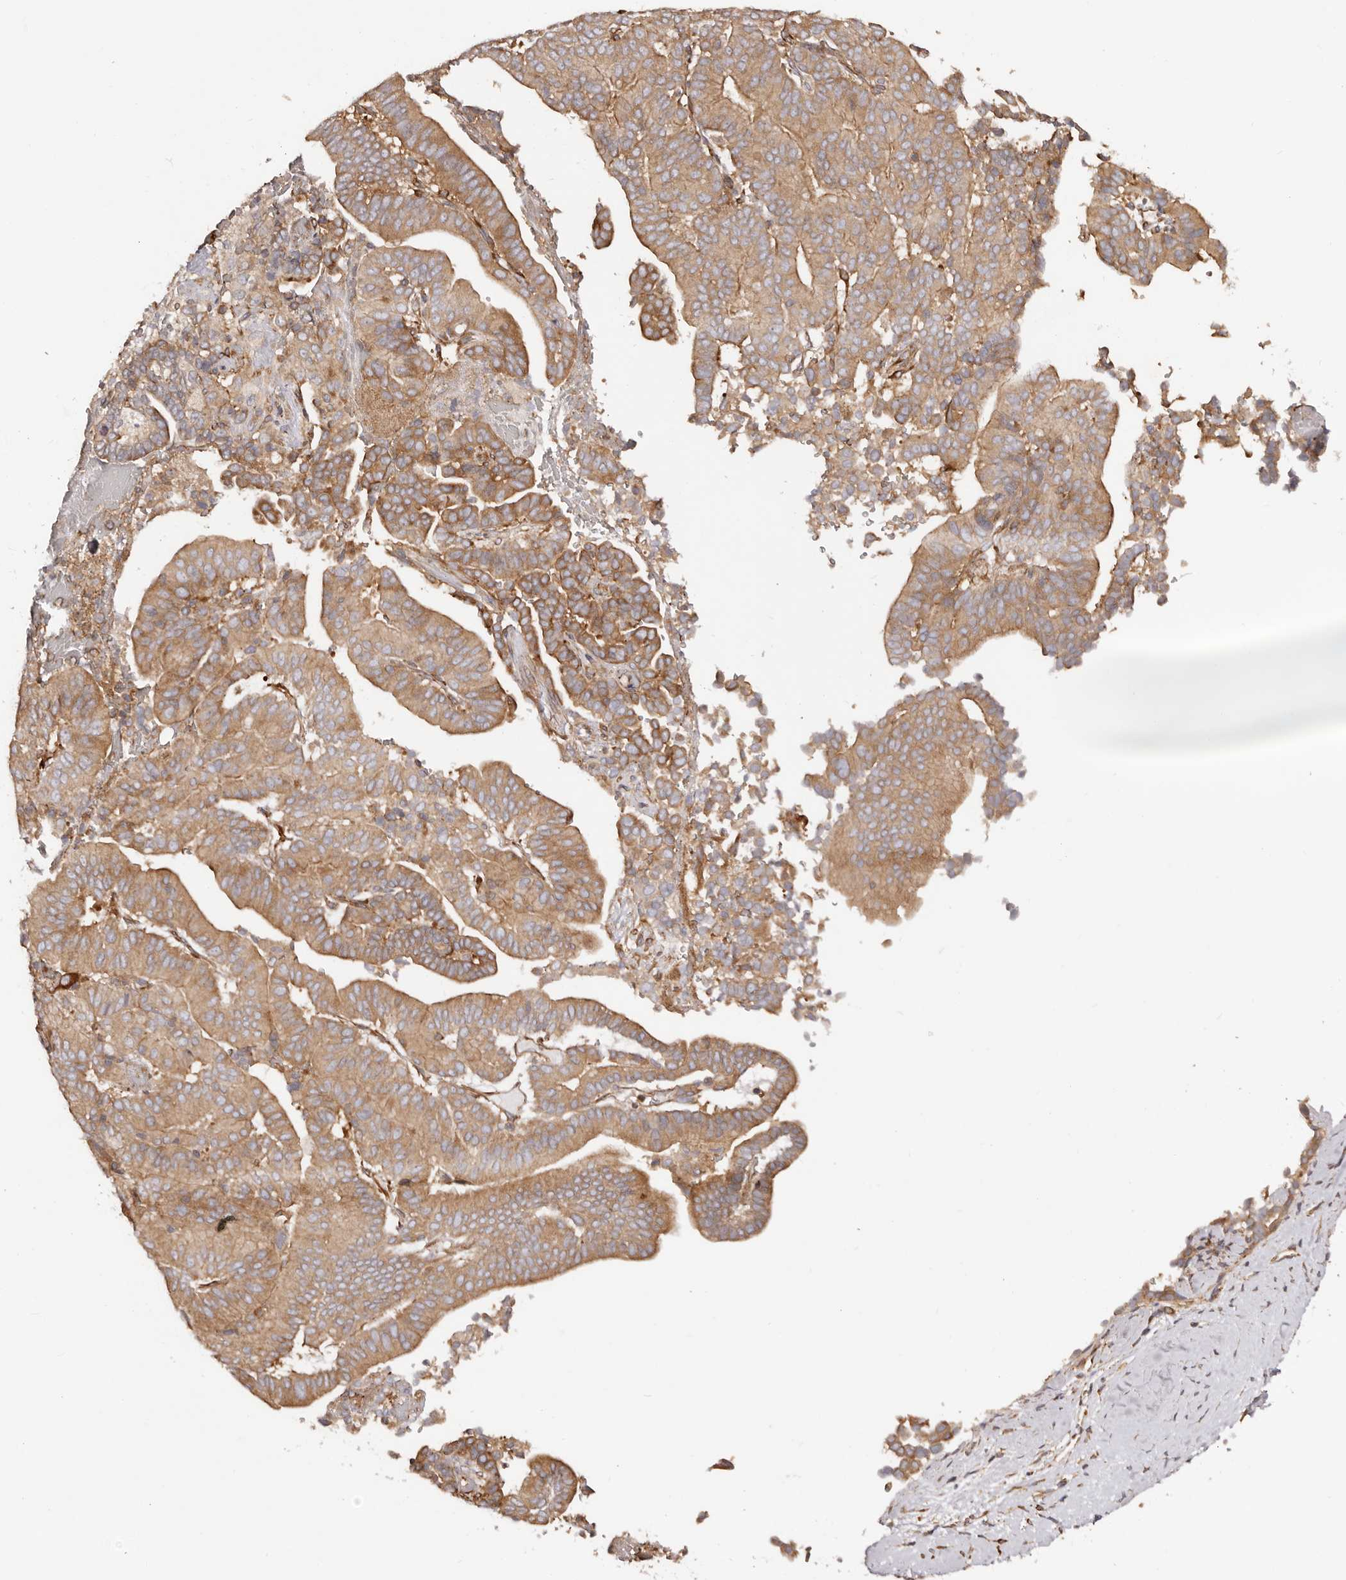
{"staining": {"intensity": "moderate", "quantity": ">75%", "location": "cytoplasmic/membranous"}, "tissue": "liver cancer", "cell_type": "Tumor cells", "image_type": "cancer", "snomed": [{"axis": "morphology", "description": "Cholangiocarcinoma"}, {"axis": "topography", "description": "Liver"}], "caption": "Immunohistochemical staining of liver cancer shows medium levels of moderate cytoplasmic/membranous expression in about >75% of tumor cells.", "gene": "RPS6", "patient": {"sex": "female", "age": 75}}